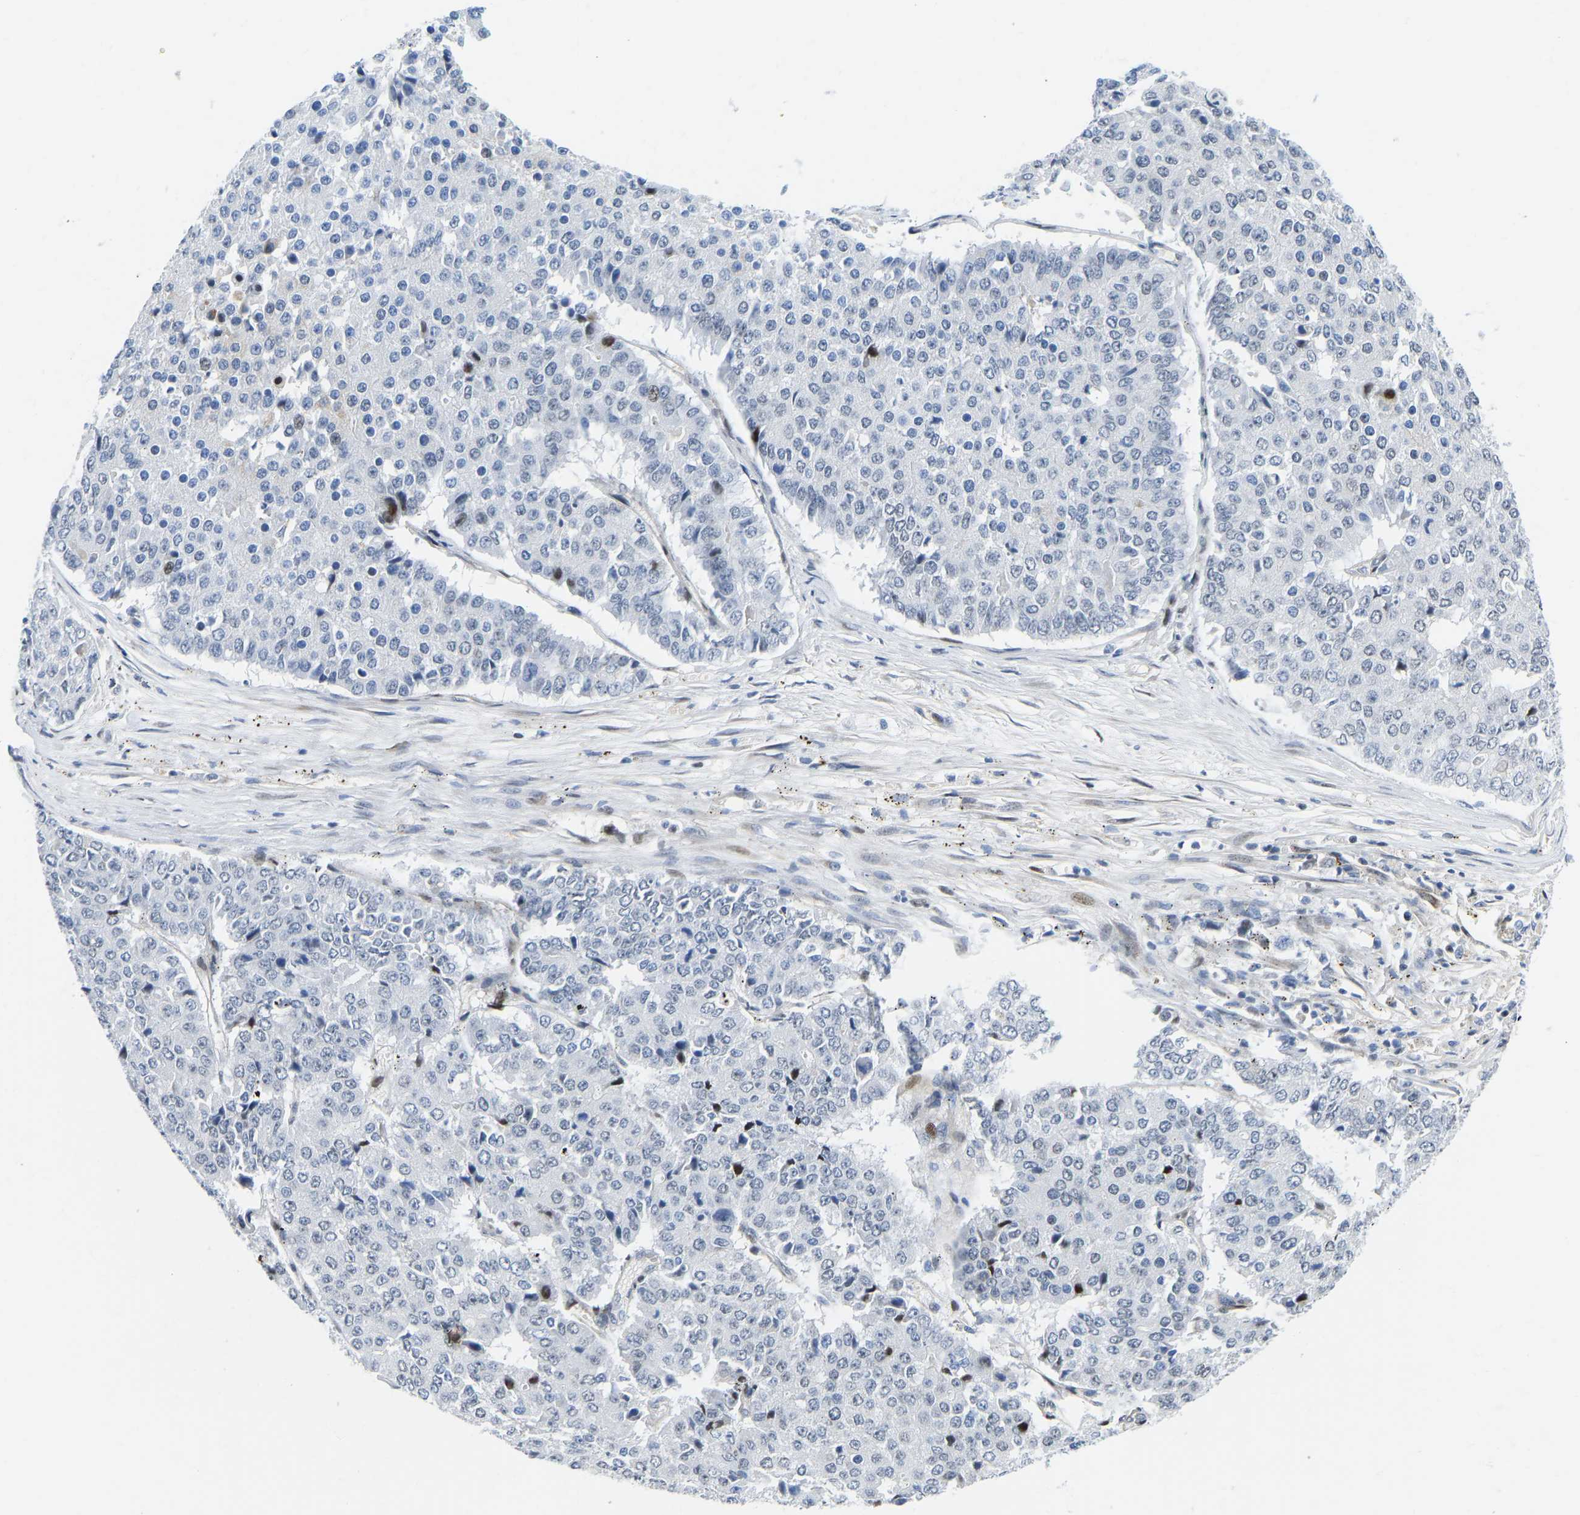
{"staining": {"intensity": "moderate", "quantity": "<25%", "location": "nuclear"}, "tissue": "pancreatic cancer", "cell_type": "Tumor cells", "image_type": "cancer", "snomed": [{"axis": "morphology", "description": "Adenocarcinoma, NOS"}, {"axis": "topography", "description": "Pancreas"}], "caption": "Immunohistochemistry of human pancreatic cancer demonstrates low levels of moderate nuclear staining in about <25% of tumor cells.", "gene": "HDAC5", "patient": {"sex": "male", "age": 50}}